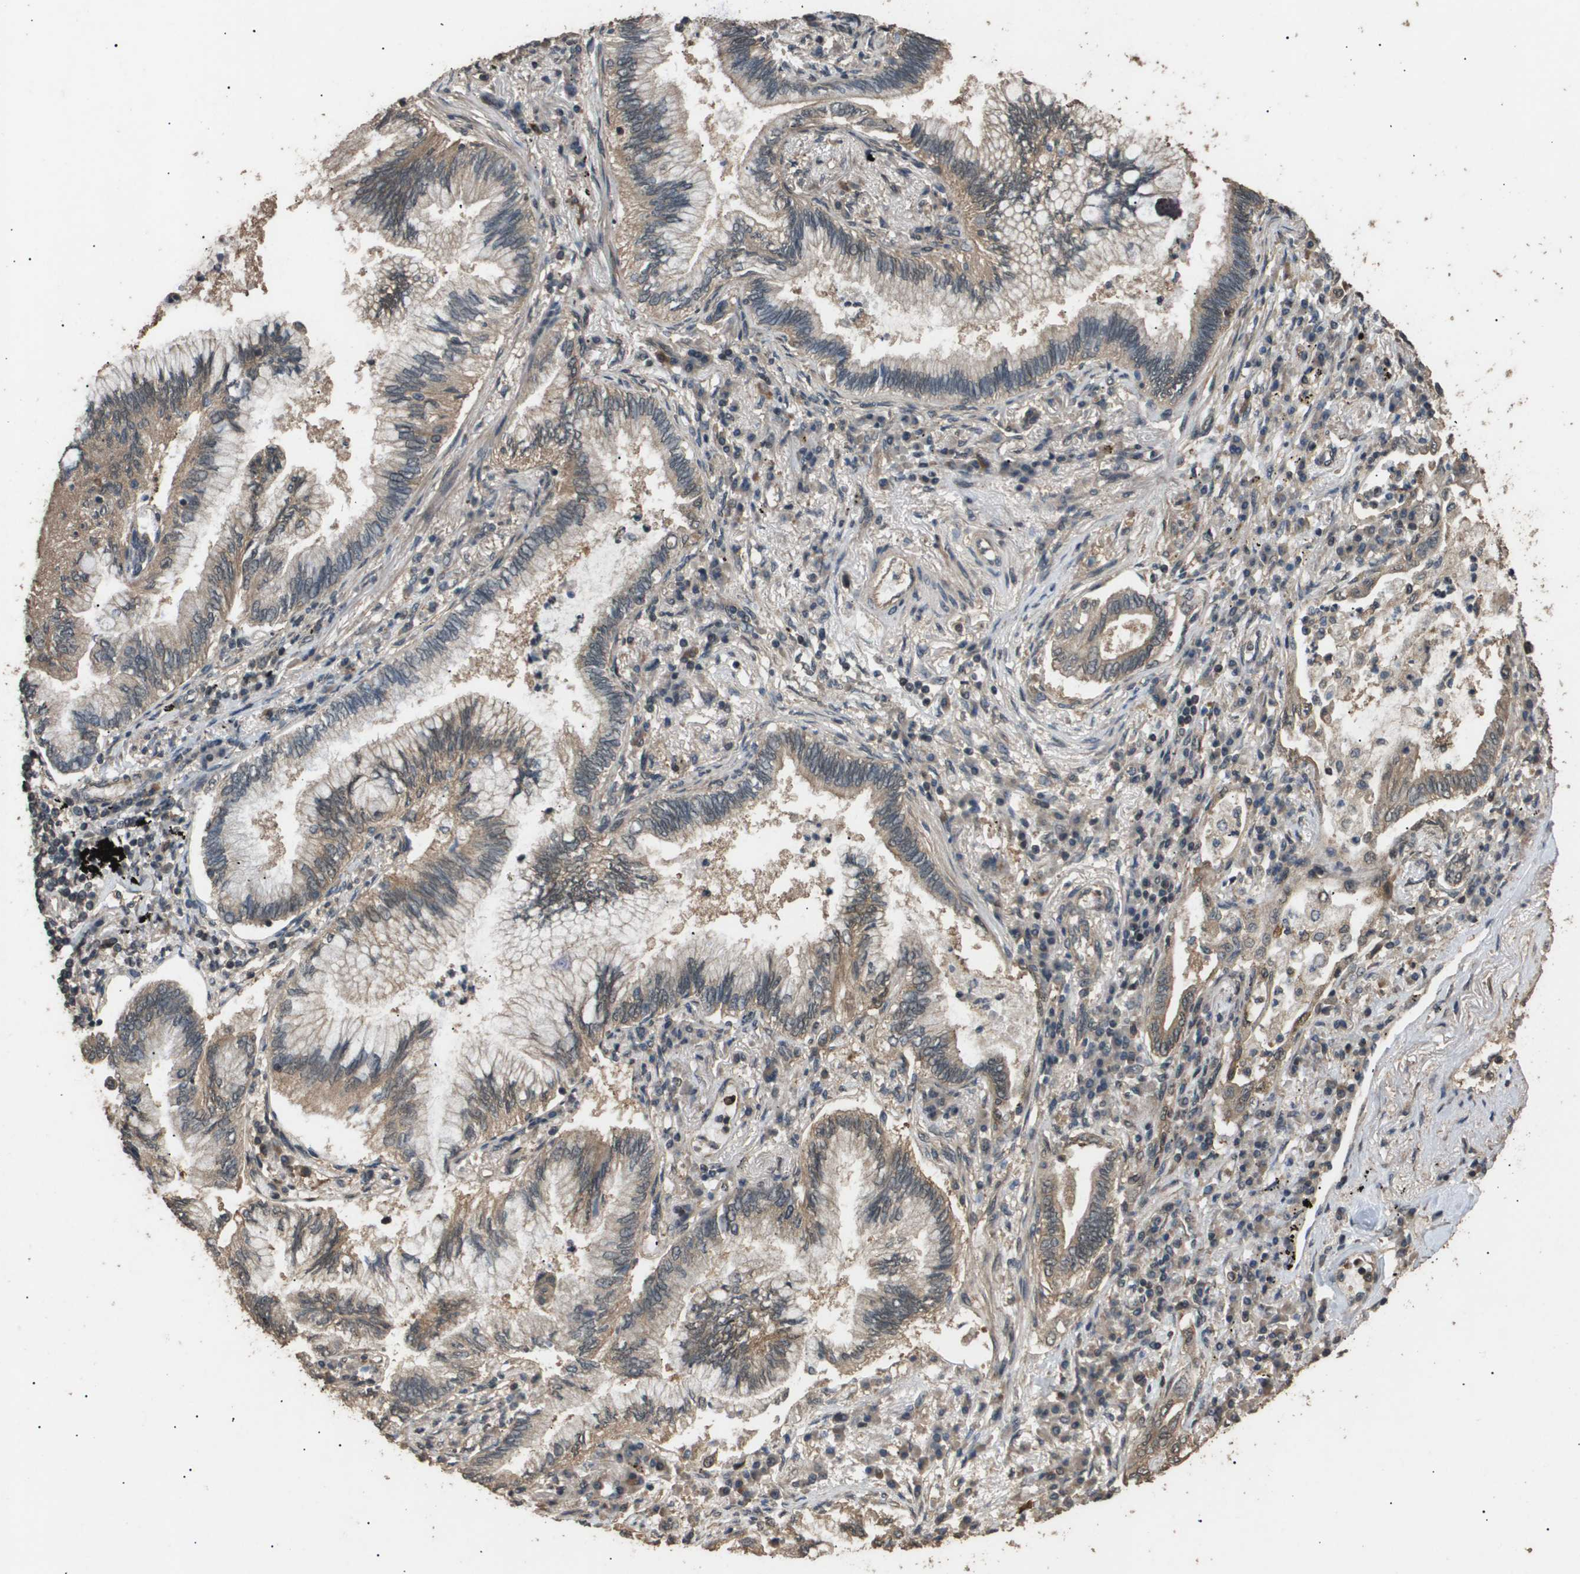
{"staining": {"intensity": "weak", "quantity": ">75%", "location": "cytoplasmic/membranous"}, "tissue": "lung cancer", "cell_type": "Tumor cells", "image_type": "cancer", "snomed": [{"axis": "morphology", "description": "Normal tissue, NOS"}, {"axis": "morphology", "description": "Adenocarcinoma, NOS"}, {"axis": "topography", "description": "Bronchus"}, {"axis": "topography", "description": "Lung"}], "caption": "IHC (DAB (3,3'-diaminobenzidine)) staining of adenocarcinoma (lung) displays weak cytoplasmic/membranous protein staining in about >75% of tumor cells.", "gene": "ING1", "patient": {"sex": "female", "age": 70}}